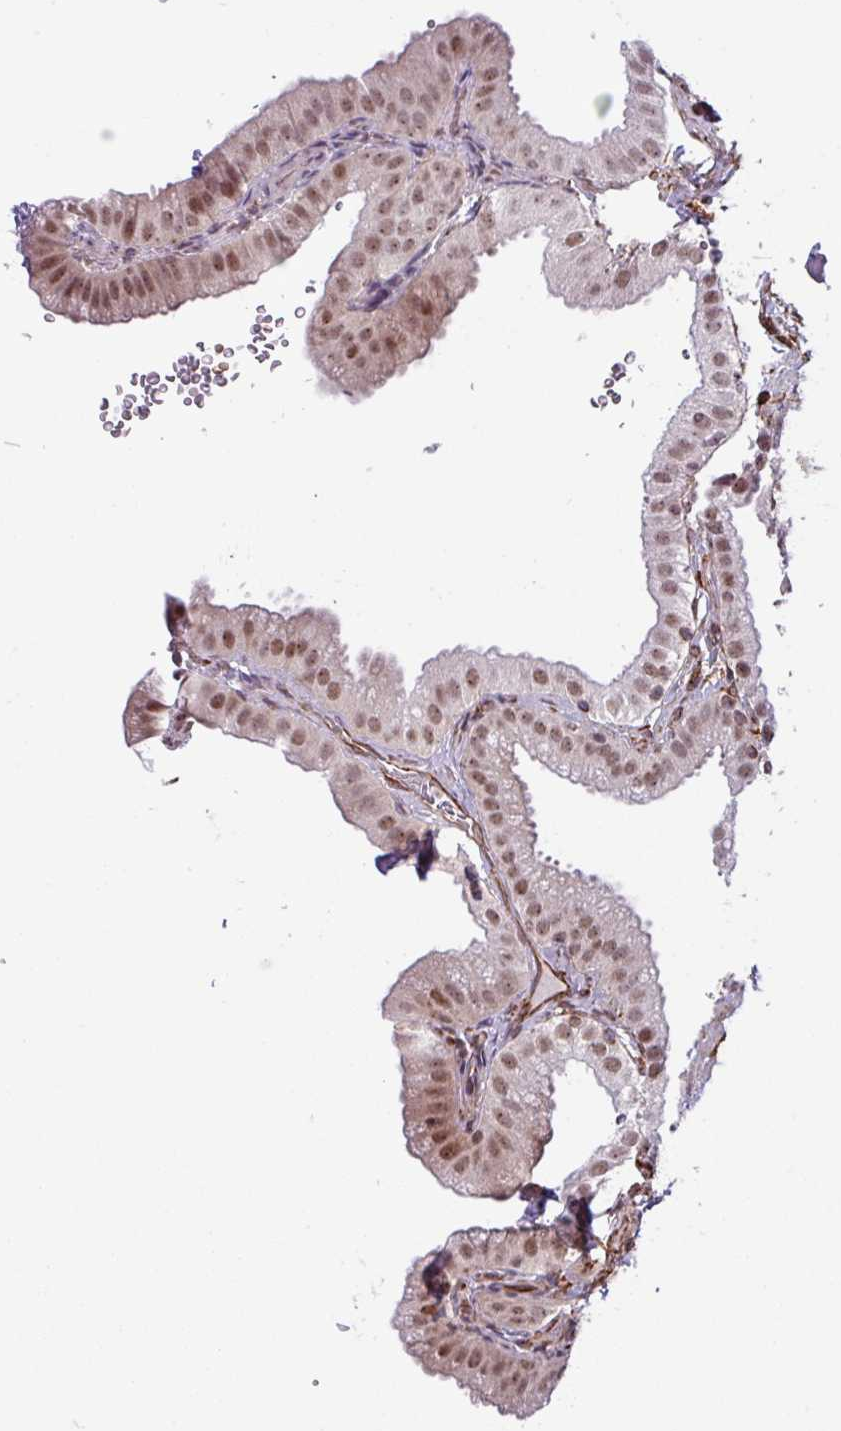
{"staining": {"intensity": "strong", "quantity": ">75%", "location": "nuclear"}, "tissue": "gallbladder", "cell_type": "Glandular cells", "image_type": "normal", "snomed": [{"axis": "morphology", "description": "Normal tissue, NOS"}, {"axis": "topography", "description": "Gallbladder"}], "caption": "Strong nuclear positivity for a protein is present in approximately >75% of glandular cells of normal gallbladder using IHC.", "gene": "CHD3", "patient": {"sex": "female", "age": 61}}